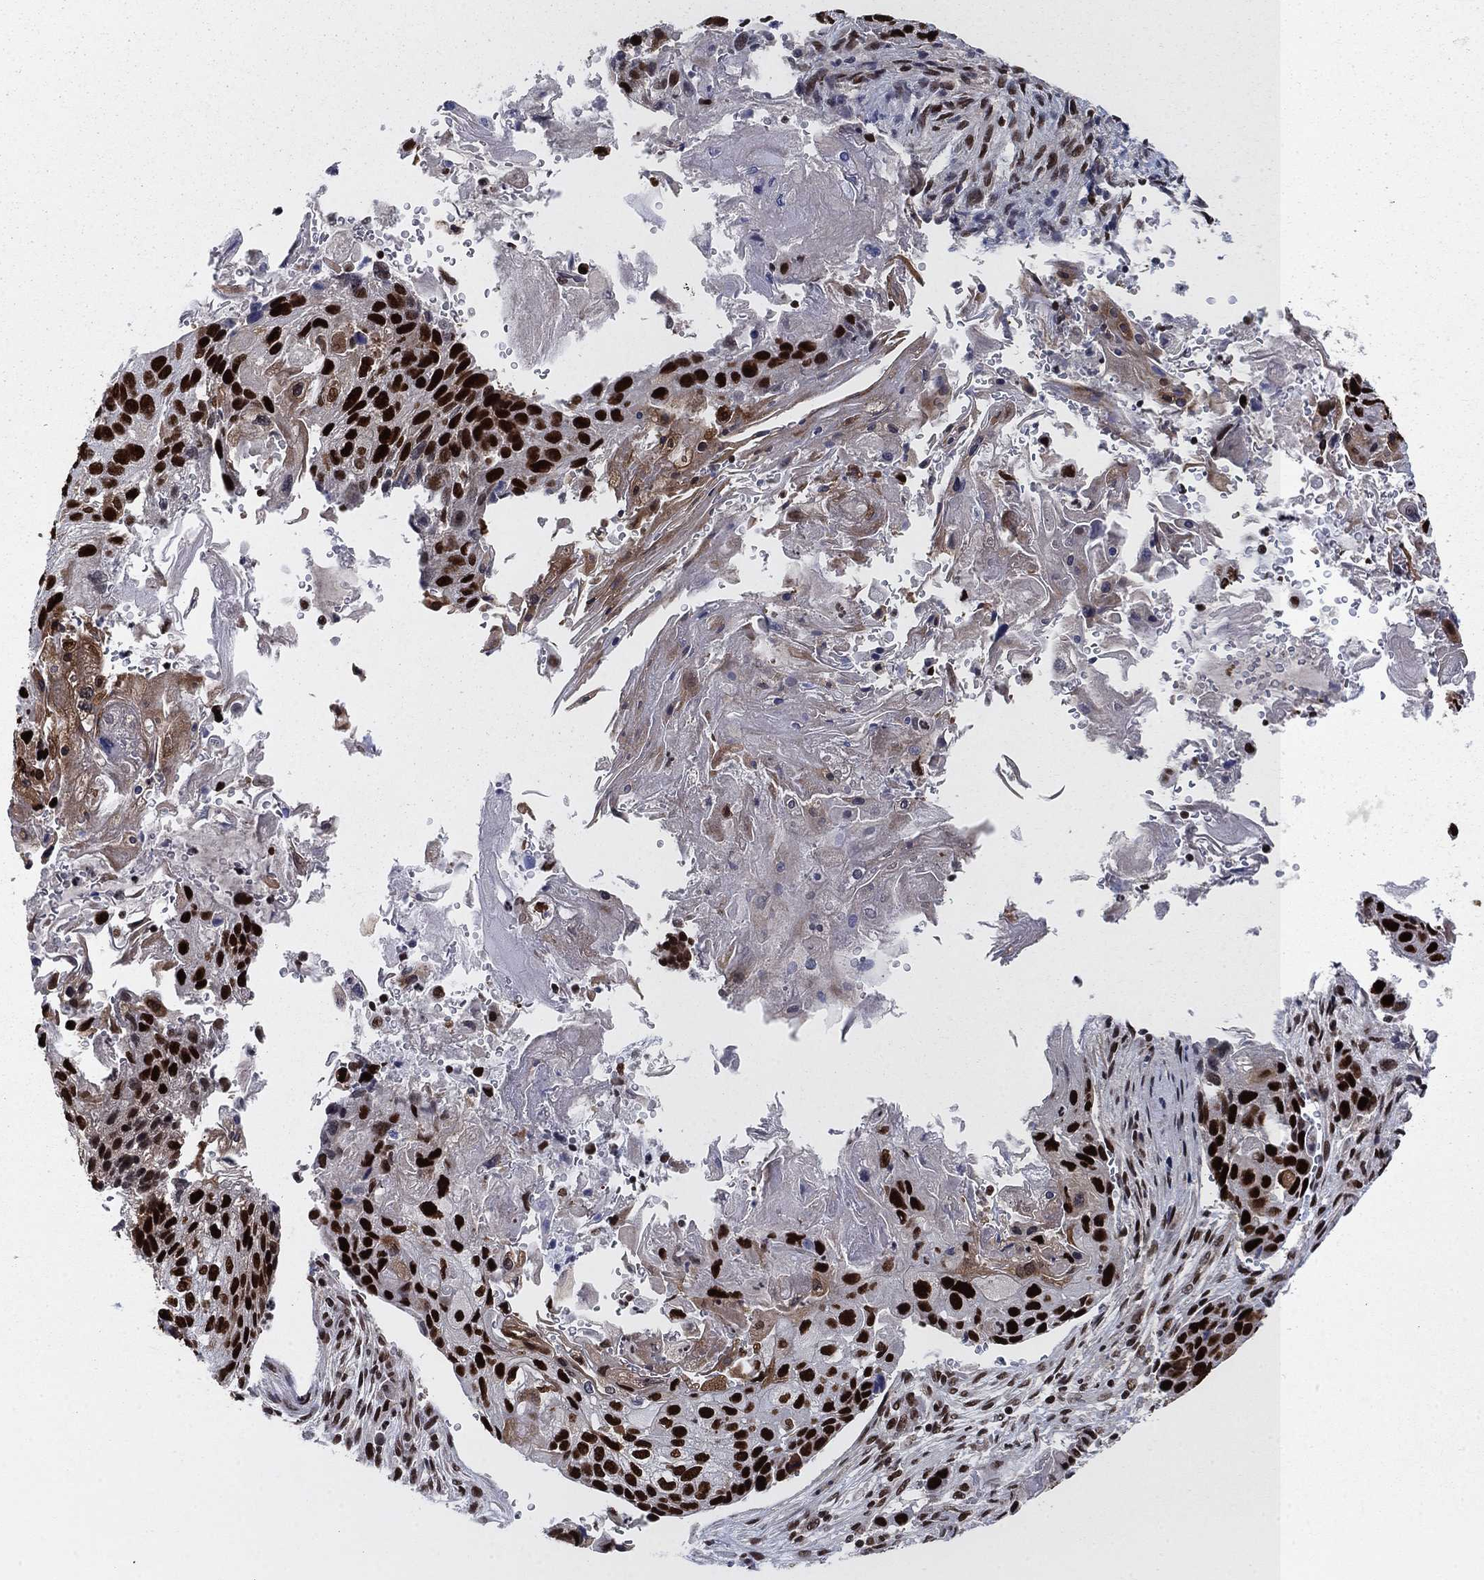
{"staining": {"intensity": "strong", "quantity": ">75%", "location": "nuclear"}, "tissue": "lung cancer", "cell_type": "Tumor cells", "image_type": "cancer", "snomed": [{"axis": "morphology", "description": "Normal tissue, NOS"}, {"axis": "morphology", "description": "Squamous cell carcinoma, NOS"}, {"axis": "topography", "description": "Bronchus"}, {"axis": "topography", "description": "Lung"}], "caption": "A high-resolution photomicrograph shows IHC staining of lung cancer, which exhibits strong nuclear positivity in about >75% of tumor cells.", "gene": "RPRD1B", "patient": {"sex": "male", "age": 69}}